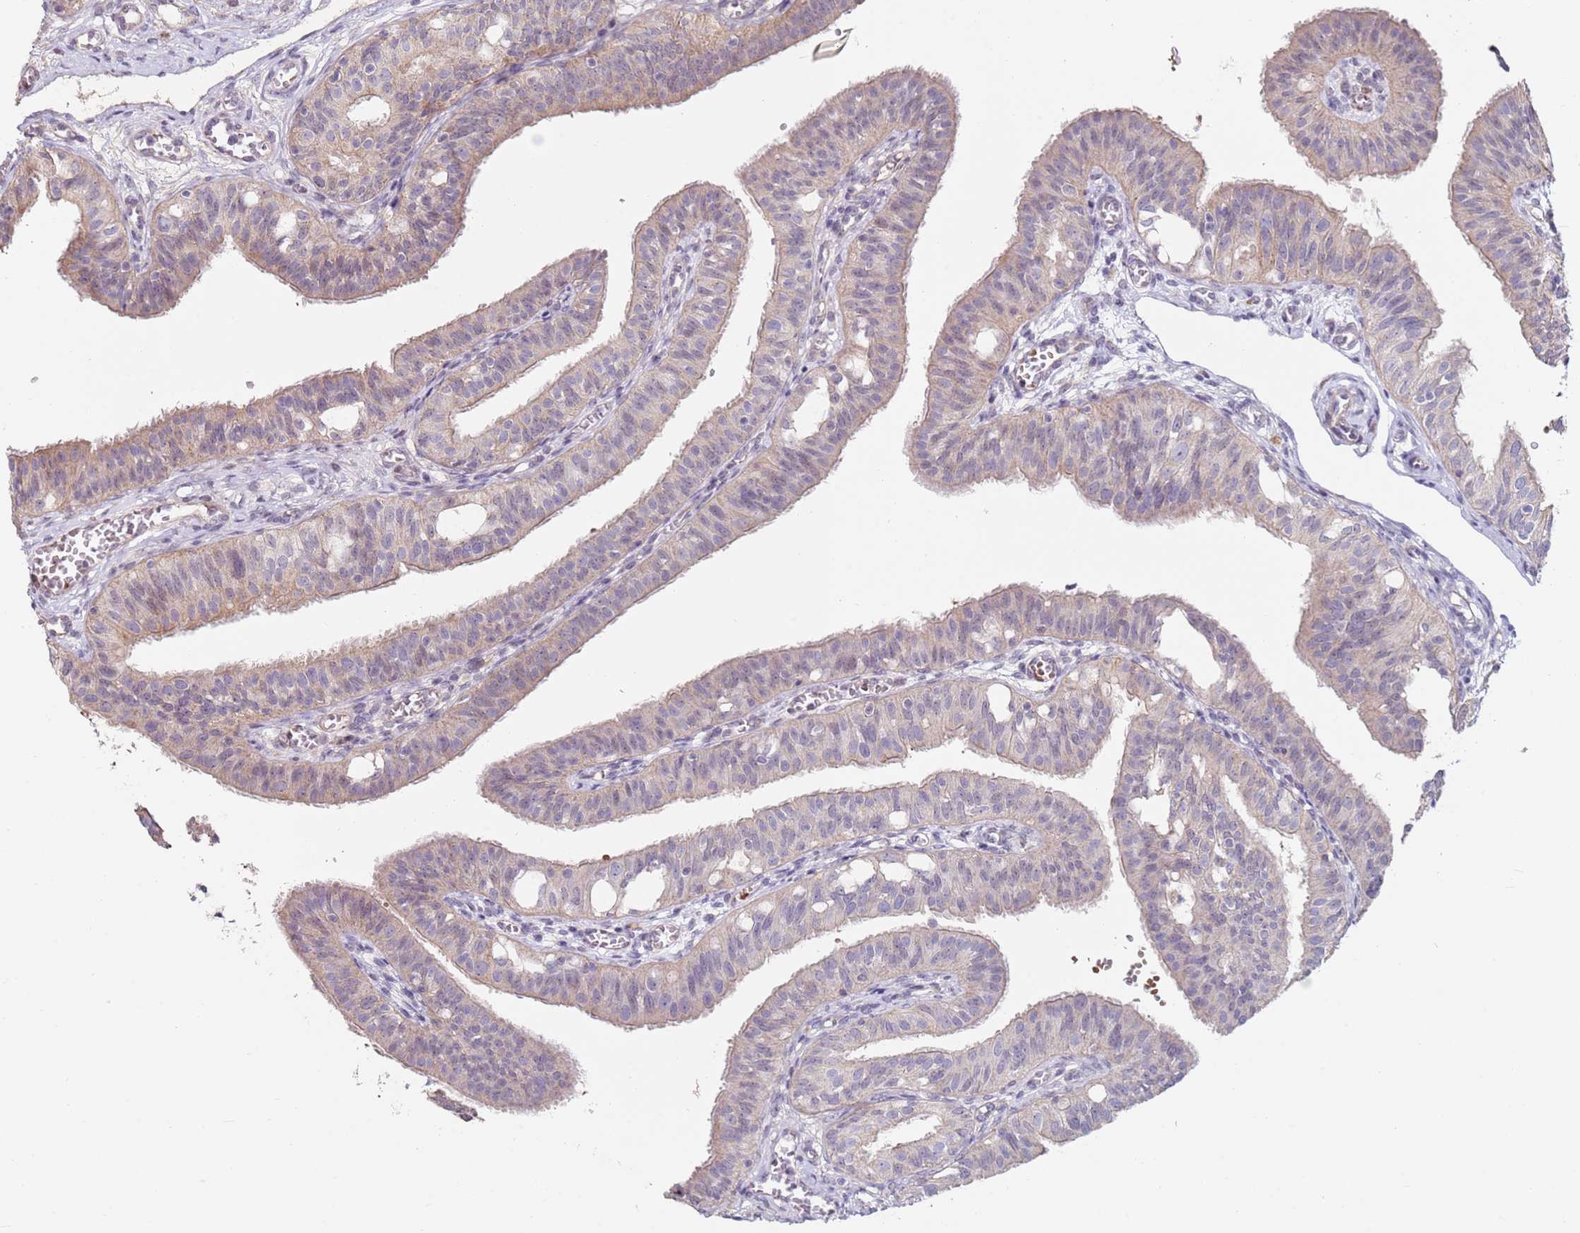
{"staining": {"intensity": "weak", "quantity": "25%-75%", "location": "cytoplasmic/membranous"}, "tissue": "fallopian tube", "cell_type": "Glandular cells", "image_type": "normal", "snomed": [{"axis": "morphology", "description": "Normal tissue, NOS"}, {"axis": "topography", "description": "Fallopian tube"}, {"axis": "topography", "description": "Ovary"}], "caption": "This histopathology image reveals immunohistochemistry staining of unremarkable fallopian tube, with low weak cytoplasmic/membranous expression in about 25%-75% of glandular cells.", "gene": "RARS2", "patient": {"sex": "female", "age": 42}}